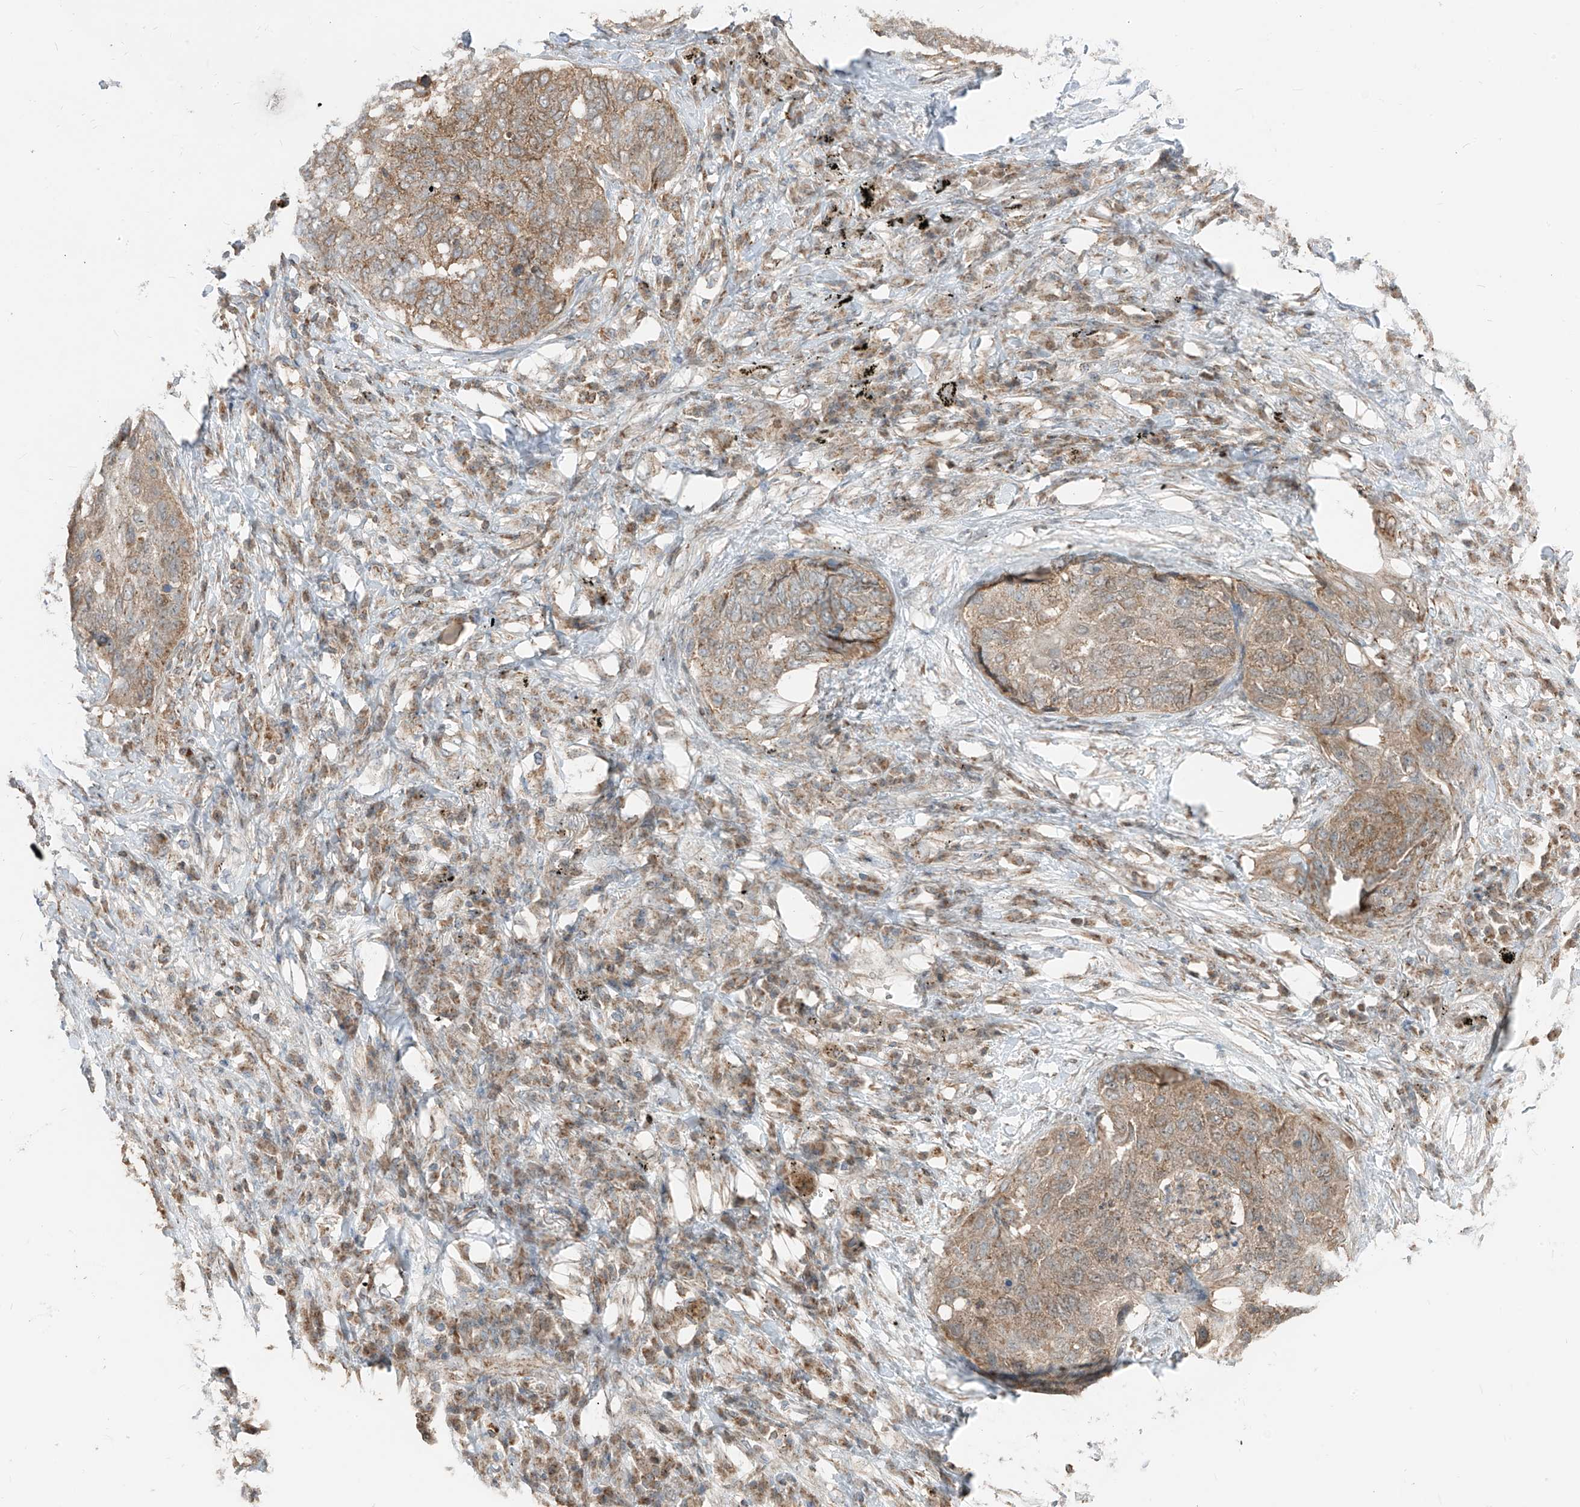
{"staining": {"intensity": "weak", "quantity": ">75%", "location": "cytoplasmic/membranous"}, "tissue": "lung cancer", "cell_type": "Tumor cells", "image_type": "cancer", "snomed": [{"axis": "morphology", "description": "Squamous cell carcinoma, NOS"}, {"axis": "topography", "description": "Lung"}], "caption": "An immunohistochemistry (IHC) histopathology image of tumor tissue is shown. Protein staining in brown shows weak cytoplasmic/membranous positivity in lung cancer (squamous cell carcinoma) within tumor cells.", "gene": "ETHE1", "patient": {"sex": "female", "age": 63}}